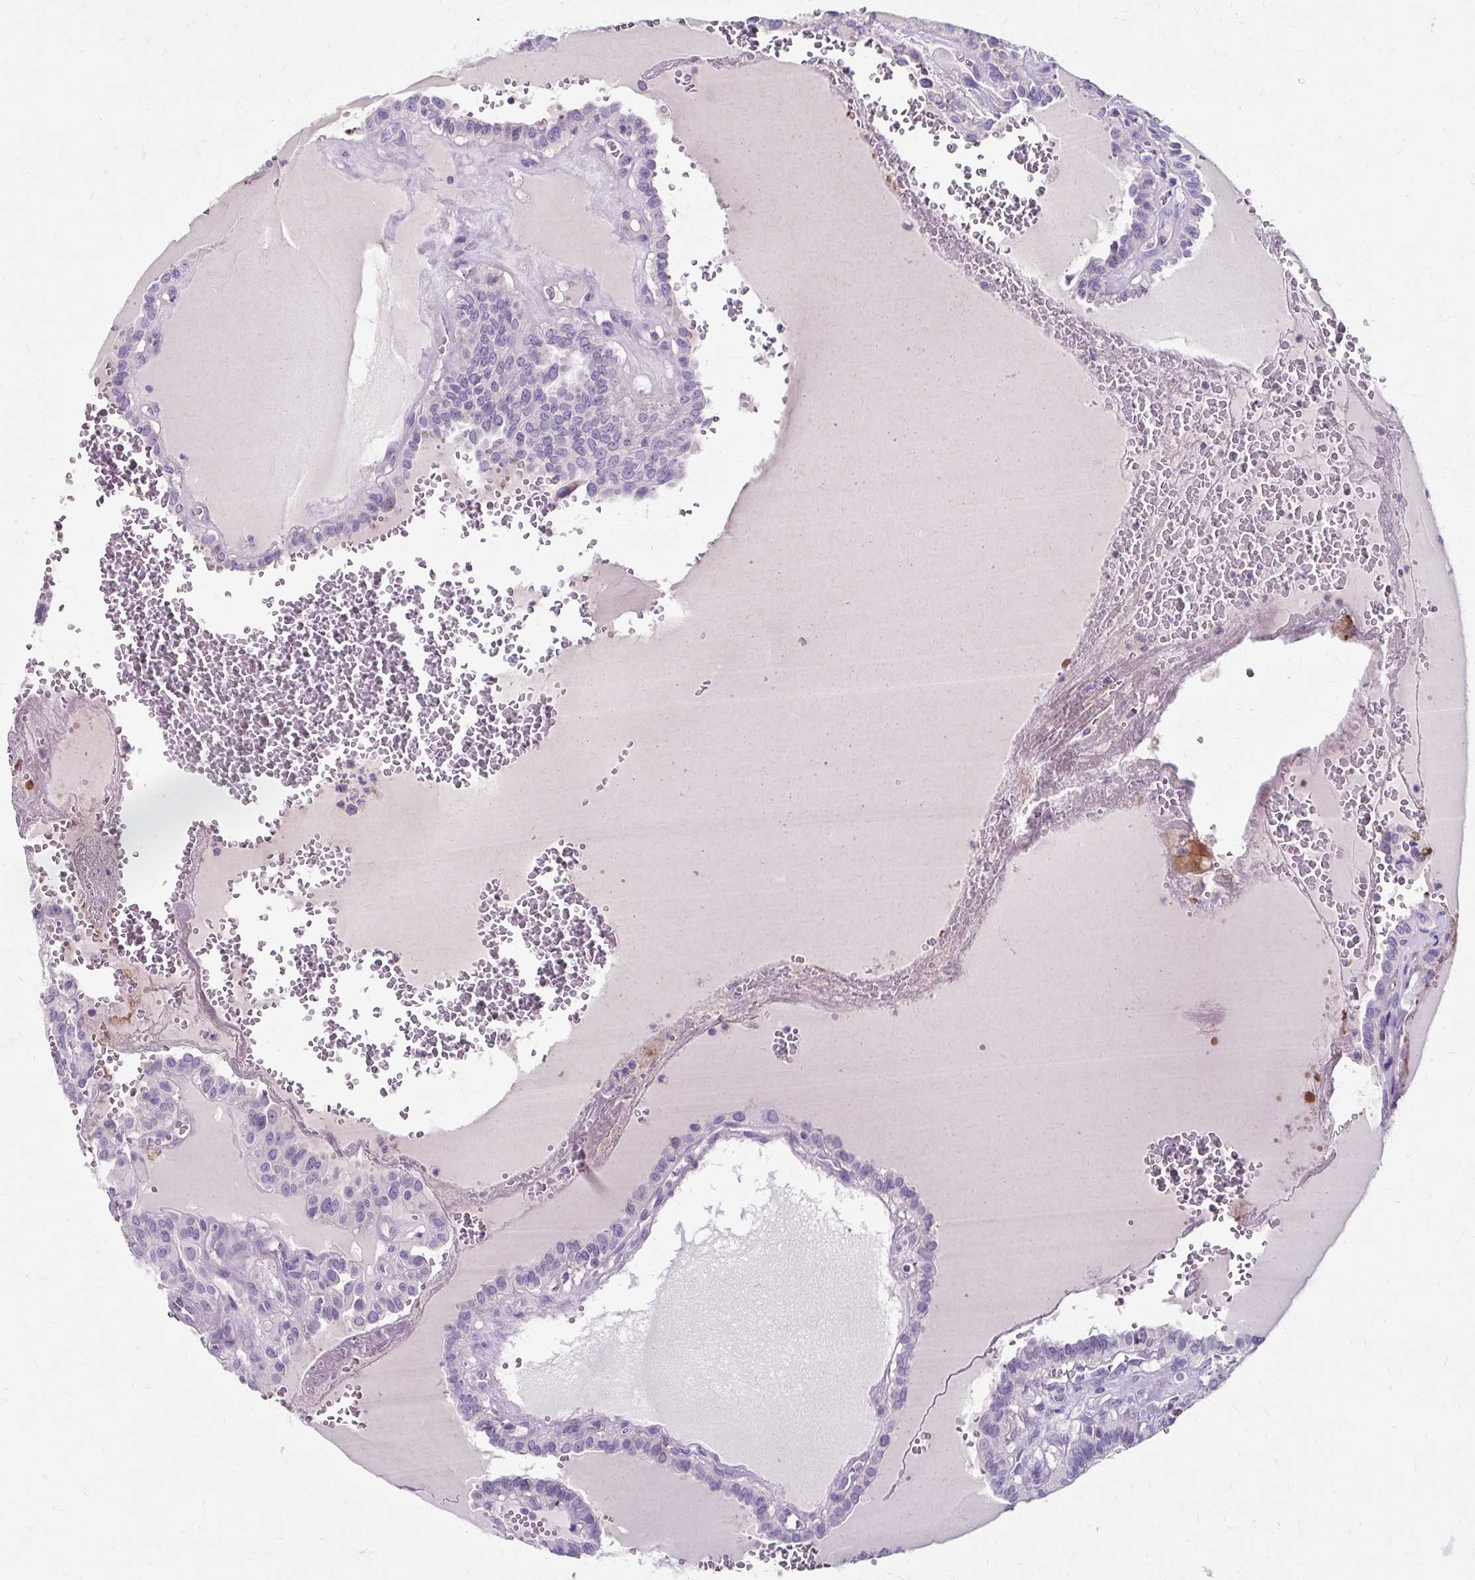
{"staining": {"intensity": "negative", "quantity": "none", "location": "none"}, "tissue": "thyroid cancer", "cell_type": "Tumor cells", "image_type": "cancer", "snomed": [{"axis": "morphology", "description": "Papillary adenocarcinoma, NOS"}, {"axis": "topography", "description": "Thyroid gland"}], "caption": "IHC of human thyroid cancer displays no staining in tumor cells.", "gene": "ZNF555", "patient": {"sex": "female", "age": 21}}